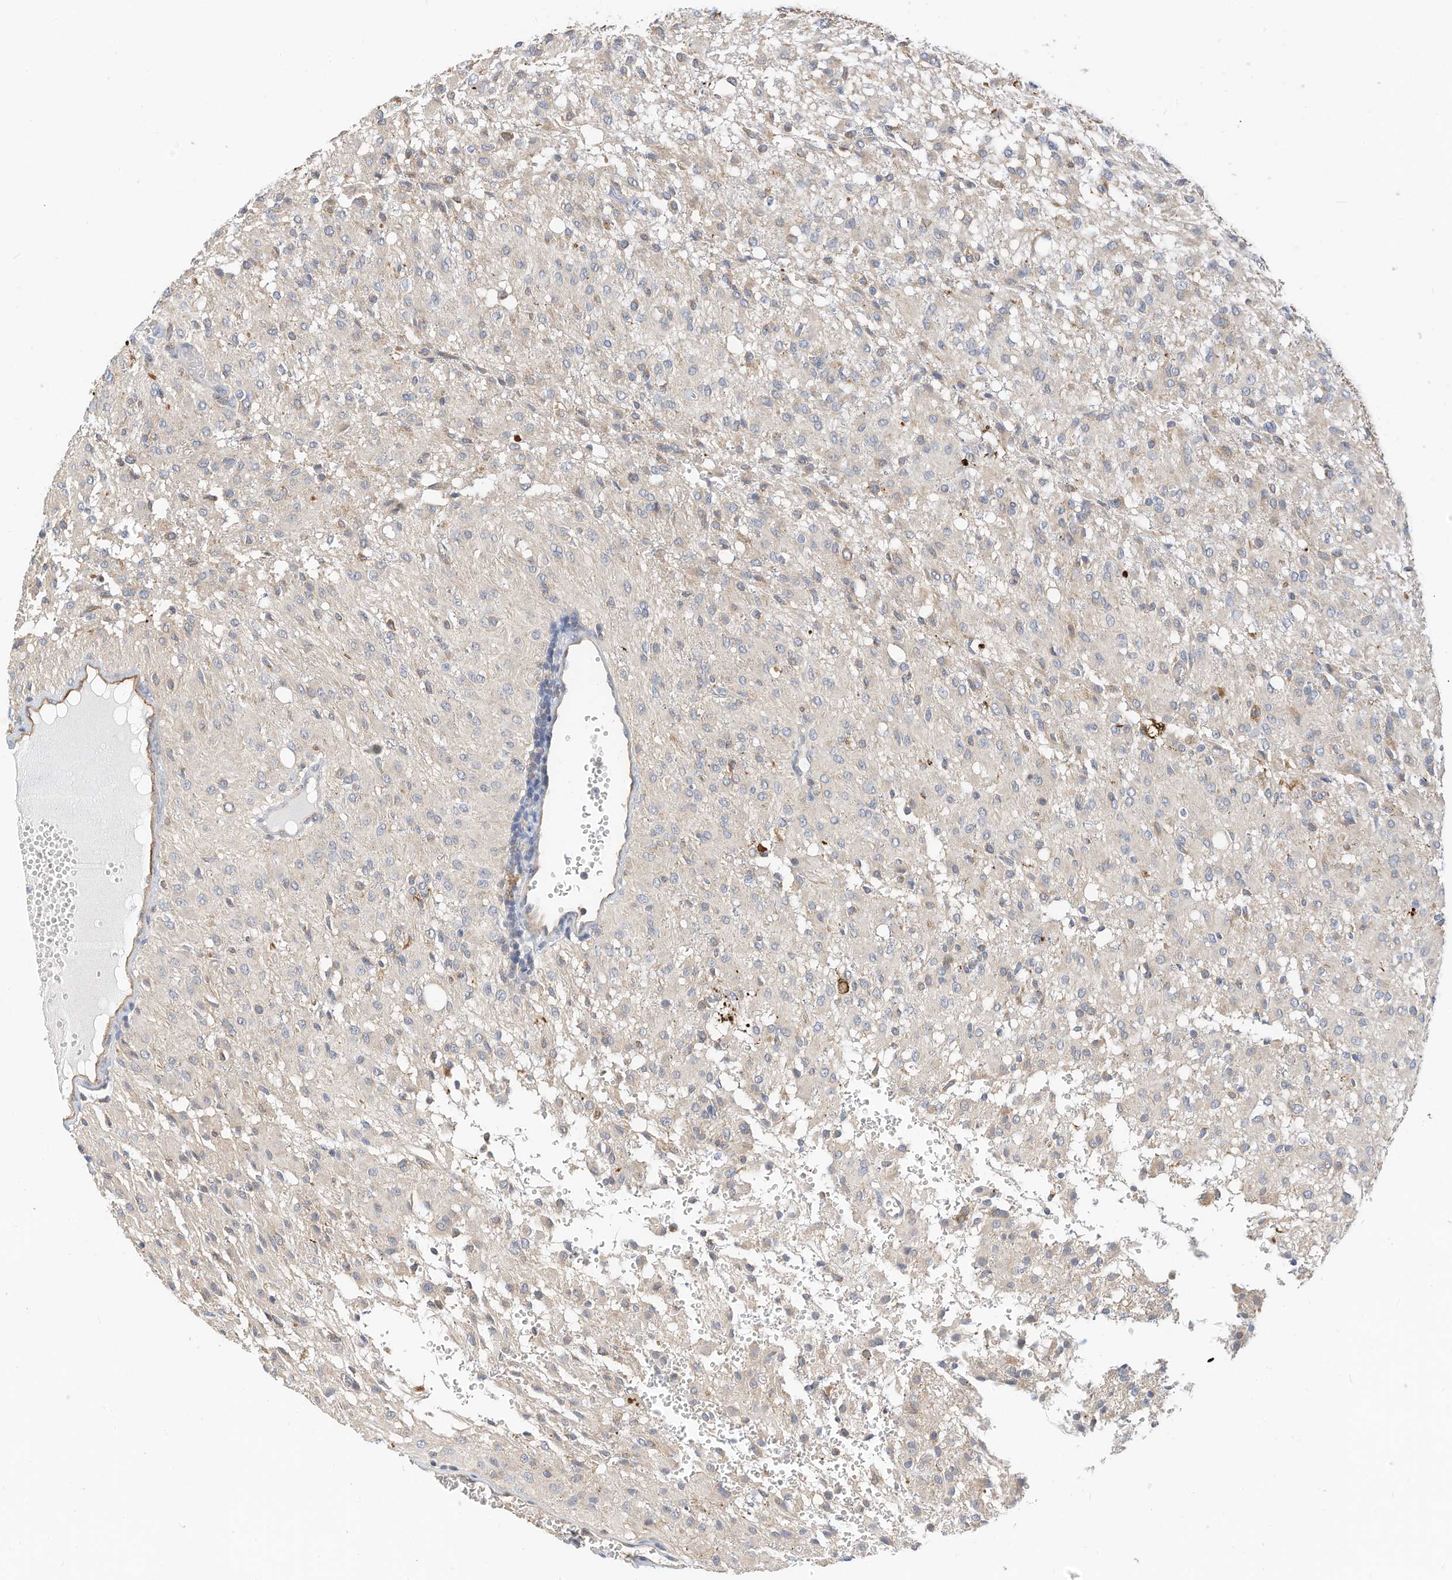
{"staining": {"intensity": "moderate", "quantity": "<25%", "location": "cytoplasmic/membranous"}, "tissue": "glioma", "cell_type": "Tumor cells", "image_type": "cancer", "snomed": [{"axis": "morphology", "description": "Glioma, malignant, High grade"}, {"axis": "topography", "description": "Brain"}], "caption": "A photomicrograph of glioma stained for a protein demonstrates moderate cytoplasmic/membranous brown staining in tumor cells. (DAB IHC with brightfield microscopy, high magnification).", "gene": "METTL6", "patient": {"sex": "female", "age": 59}}